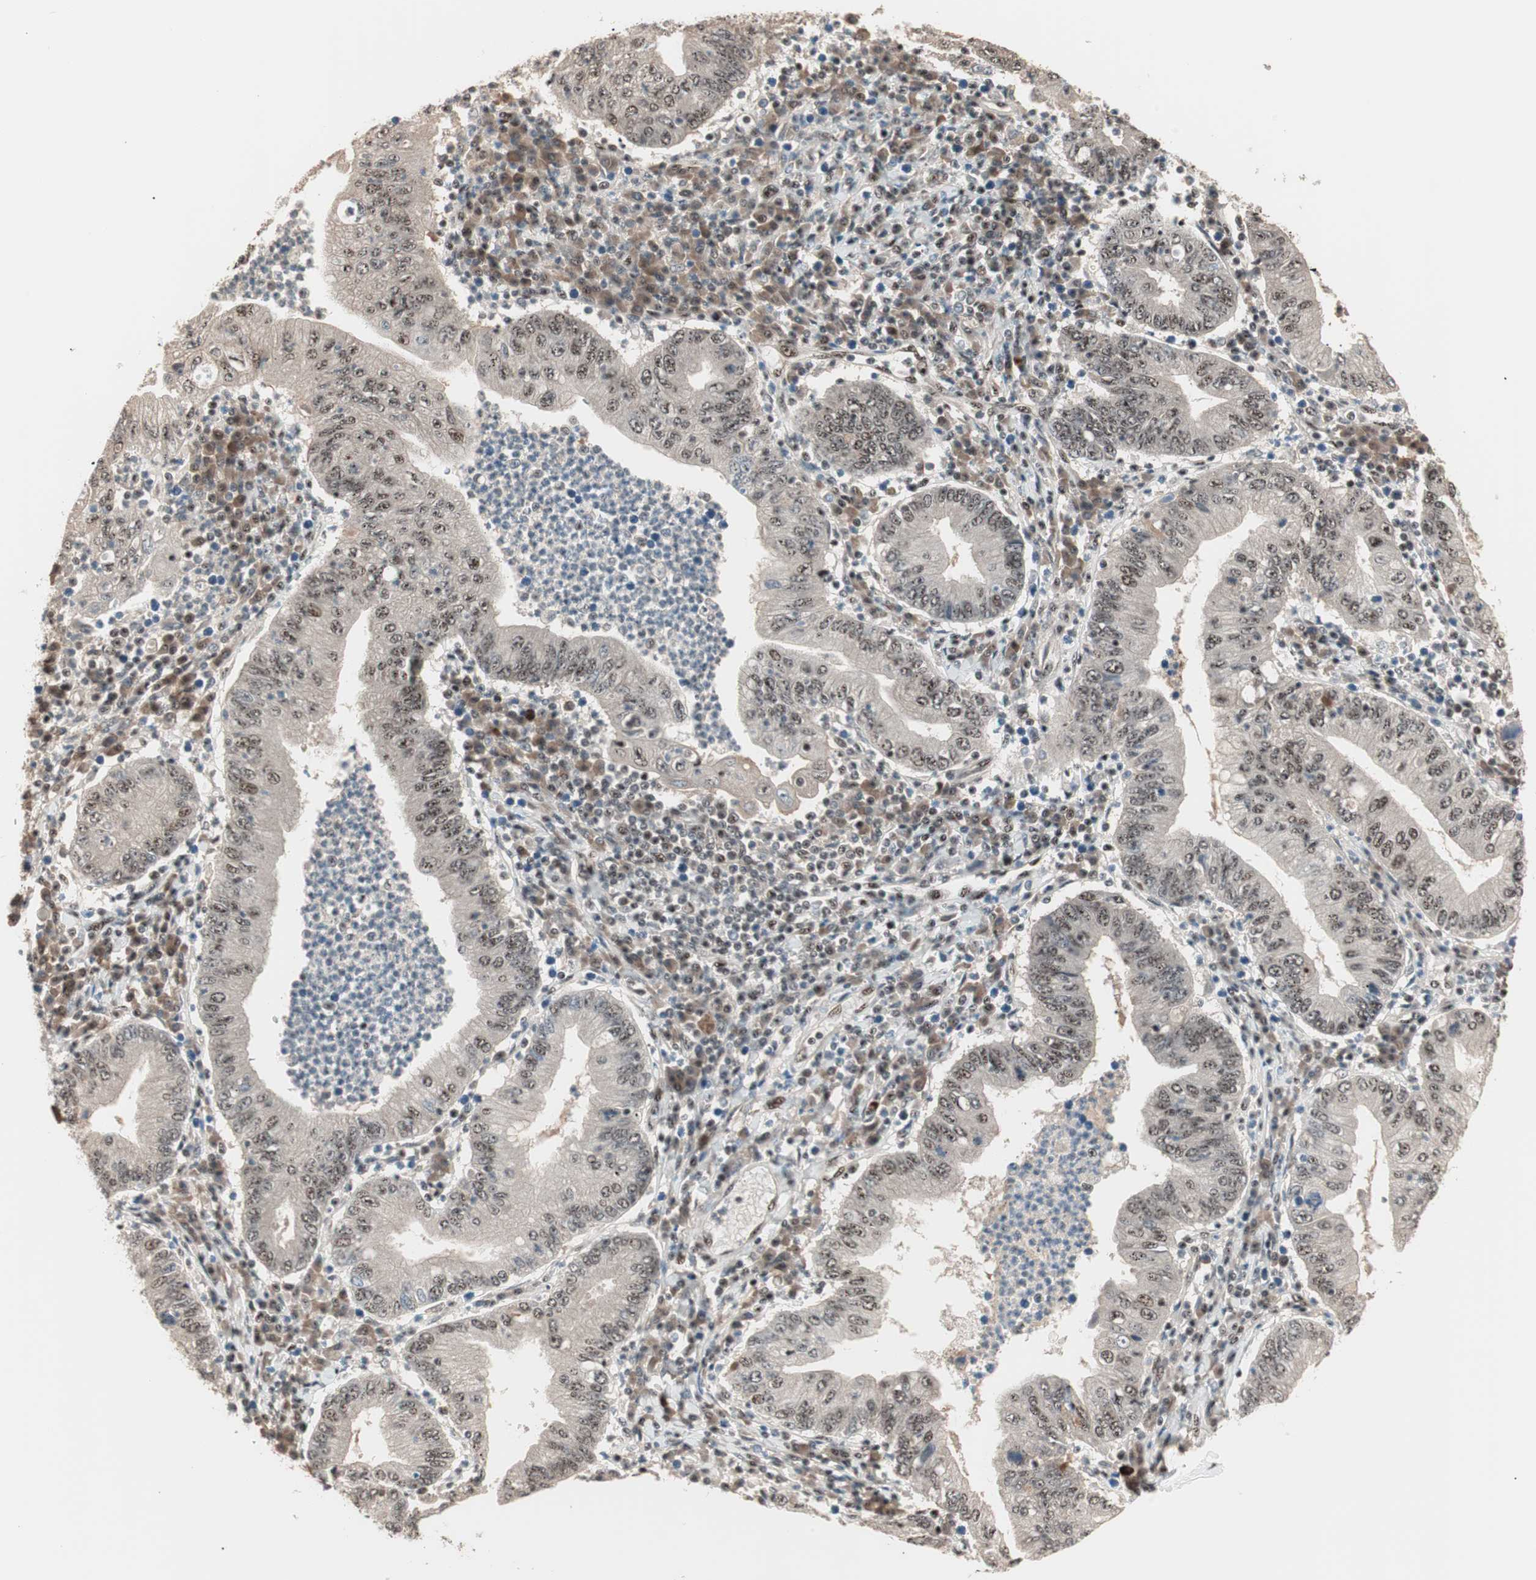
{"staining": {"intensity": "moderate", "quantity": ">75%", "location": "cytoplasmic/membranous,nuclear"}, "tissue": "stomach cancer", "cell_type": "Tumor cells", "image_type": "cancer", "snomed": [{"axis": "morphology", "description": "Normal tissue, NOS"}, {"axis": "morphology", "description": "Adenocarcinoma, NOS"}, {"axis": "topography", "description": "Esophagus"}, {"axis": "topography", "description": "Stomach, upper"}, {"axis": "topography", "description": "Peripheral nerve tissue"}], "caption": "Immunohistochemical staining of stomach cancer exhibits medium levels of moderate cytoplasmic/membranous and nuclear expression in about >75% of tumor cells.", "gene": "NR5A2", "patient": {"sex": "male", "age": 62}}